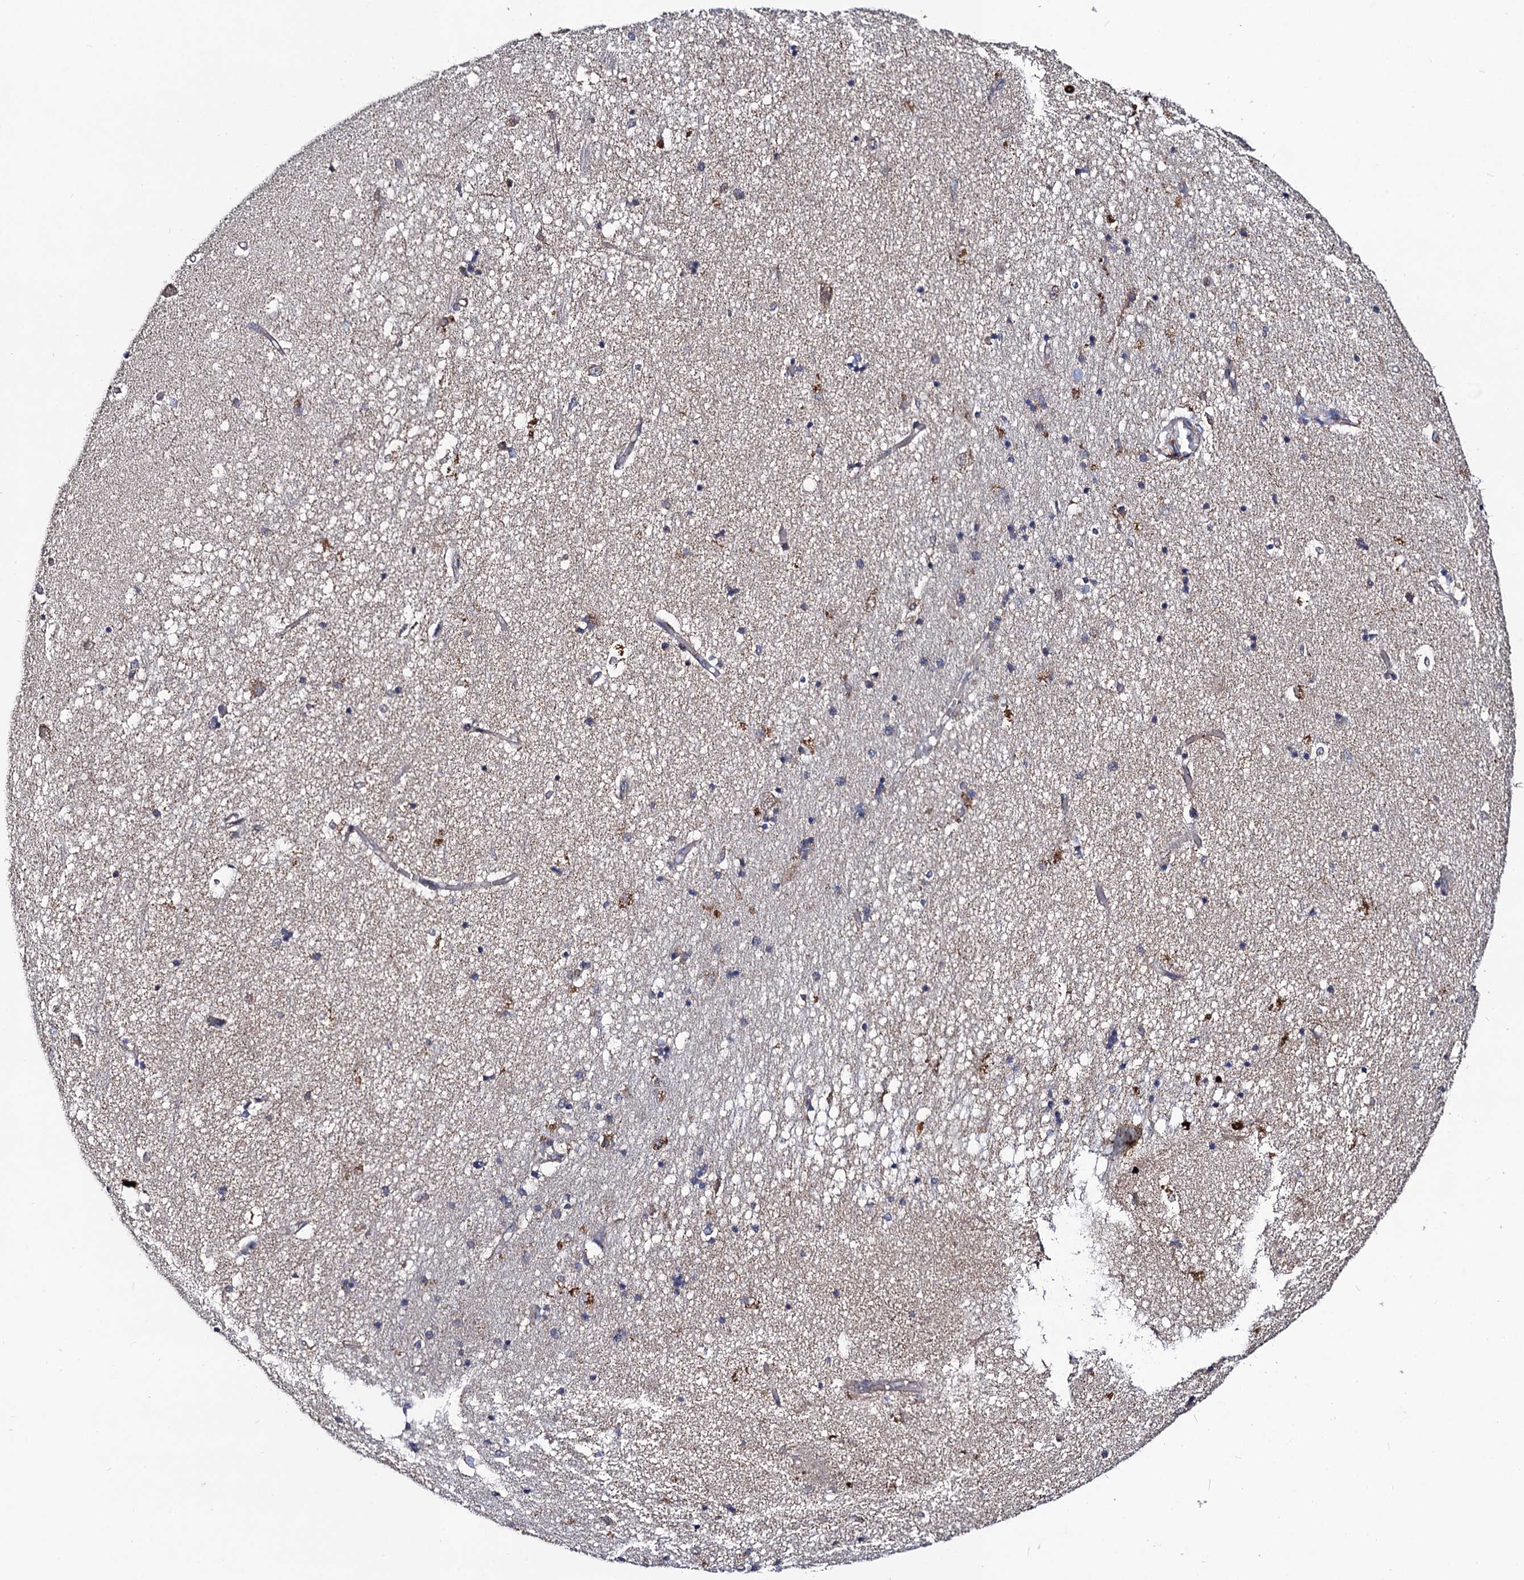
{"staining": {"intensity": "weak", "quantity": "<25%", "location": "cytoplasmic/membranous"}, "tissue": "hippocampus", "cell_type": "Glial cells", "image_type": "normal", "snomed": [{"axis": "morphology", "description": "Normal tissue, NOS"}, {"axis": "topography", "description": "Hippocampus"}], "caption": "DAB (3,3'-diaminobenzidine) immunohistochemical staining of normal human hippocampus reveals no significant expression in glial cells.", "gene": "DYDC1", "patient": {"sex": "male", "age": 45}}